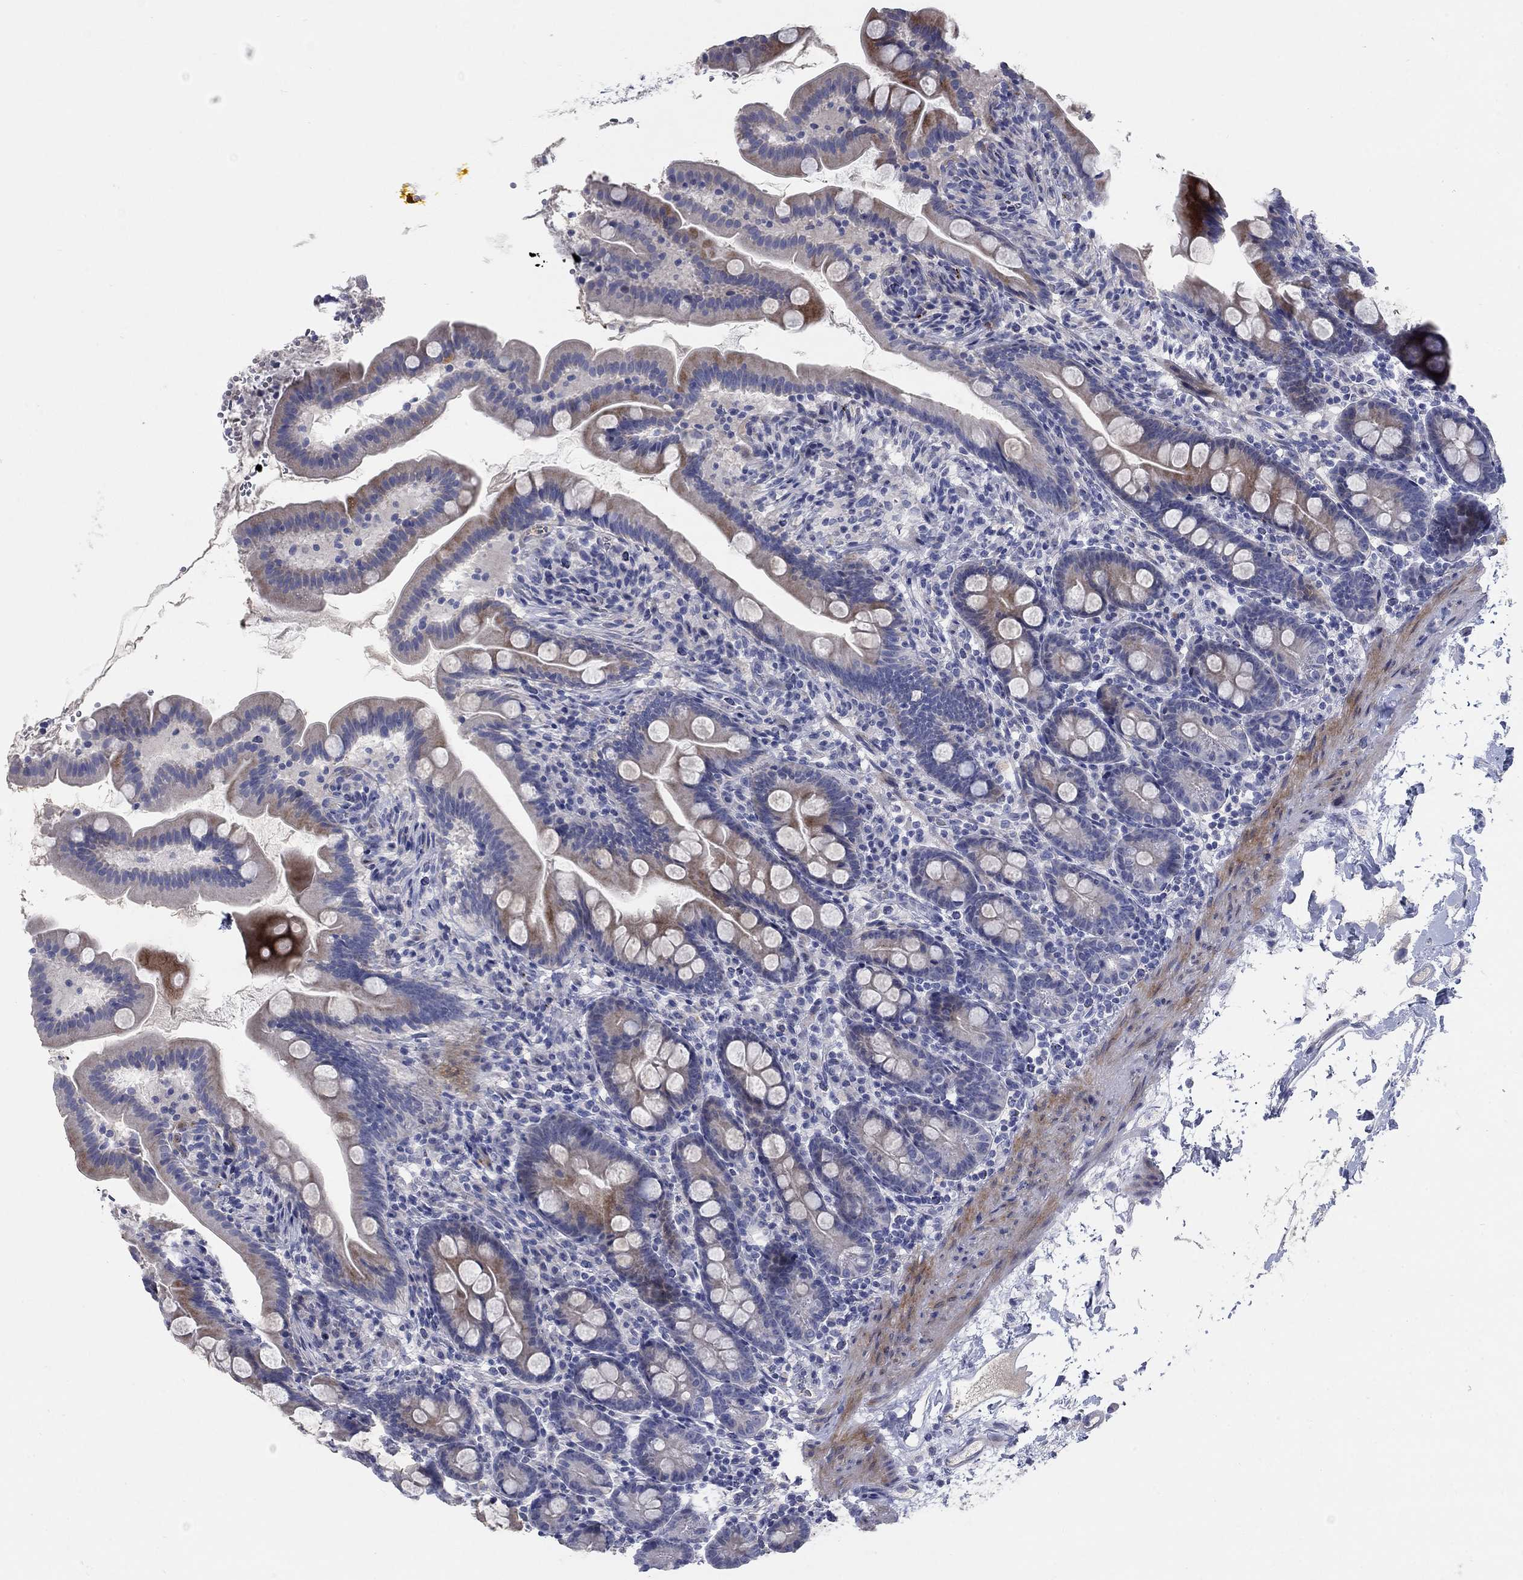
{"staining": {"intensity": "moderate", "quantity": "<25%", "location": "cytoplasmic/membranous"}, "tissue": "small intestine", "cell_type": "Glandular cells", "image_type": "normal", "snomed": [{"axis": "morphology", "description": "Normal tissue, NOS"}, {"axis": "topography", "description": "Small intestine"}], "caption": "This image demonstrates immunohistochemistry staining of benign small intestine, with low moderate cytoplasmic/membranous staining in approximately <25% of glandular cells.", "gene": "TMEM249", "patient": {"sex": "female", "age": 44}}